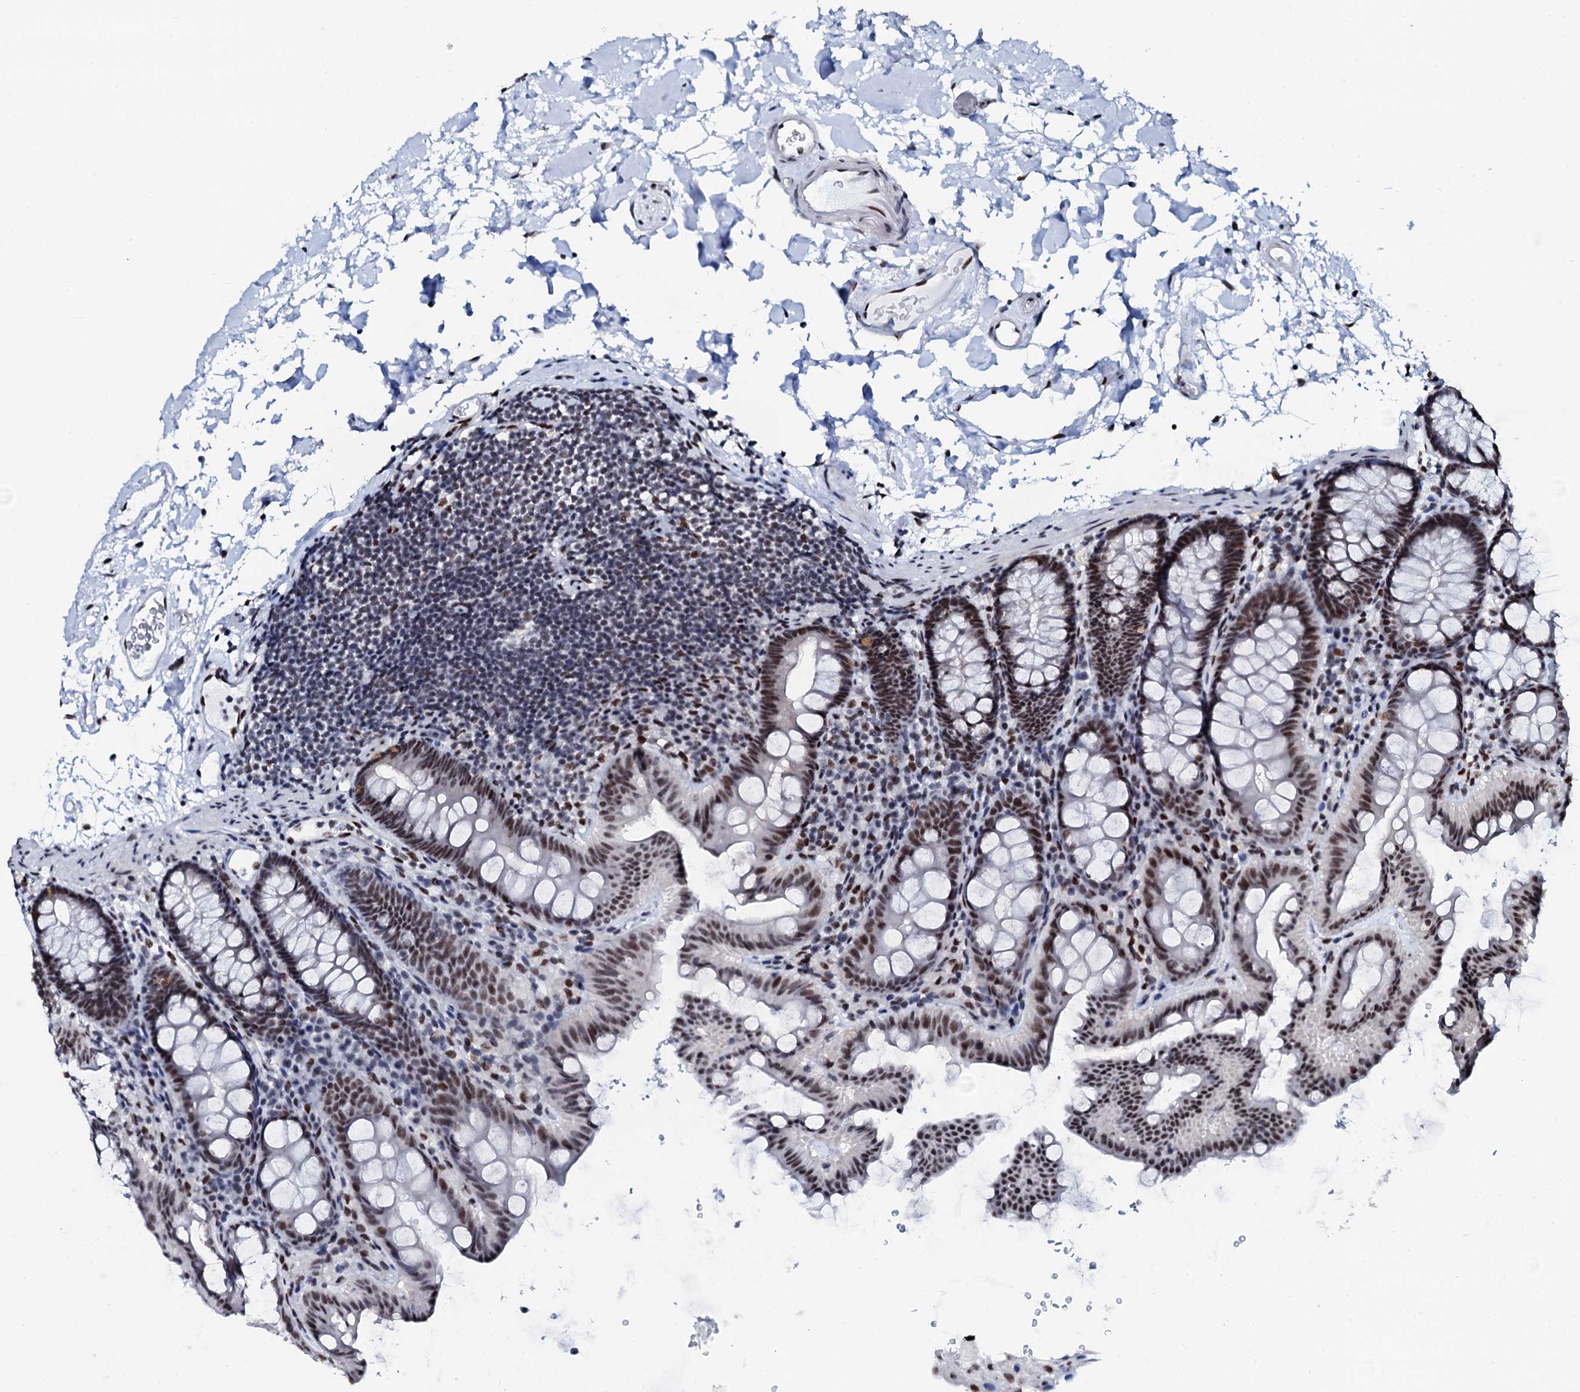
{"staining": {"intensity": "strong", "quantity": ">75%", "location": "nuclear"}, "tissue": "colon", "cell_type": "Endothelial cells", "image_type": "normal", "snomed": [{"axis": "morphology", "description": "Normal tissue, NOS"}, {"axis": "topography", "description": "Colon"}], "caption": "Immunohistochemistry (DAB) staining of normal colon exhibits strong nuclear protein expression in approximately >75% of endothelial cells. (Stains: DAB (3,3'-diaminobenzidine) in brown, nuclei in blue, Microscopy: brightfield microscopy at high magnification).", "gene": "NKAPD1", "patient": {"sex": "male", "age": 75}}